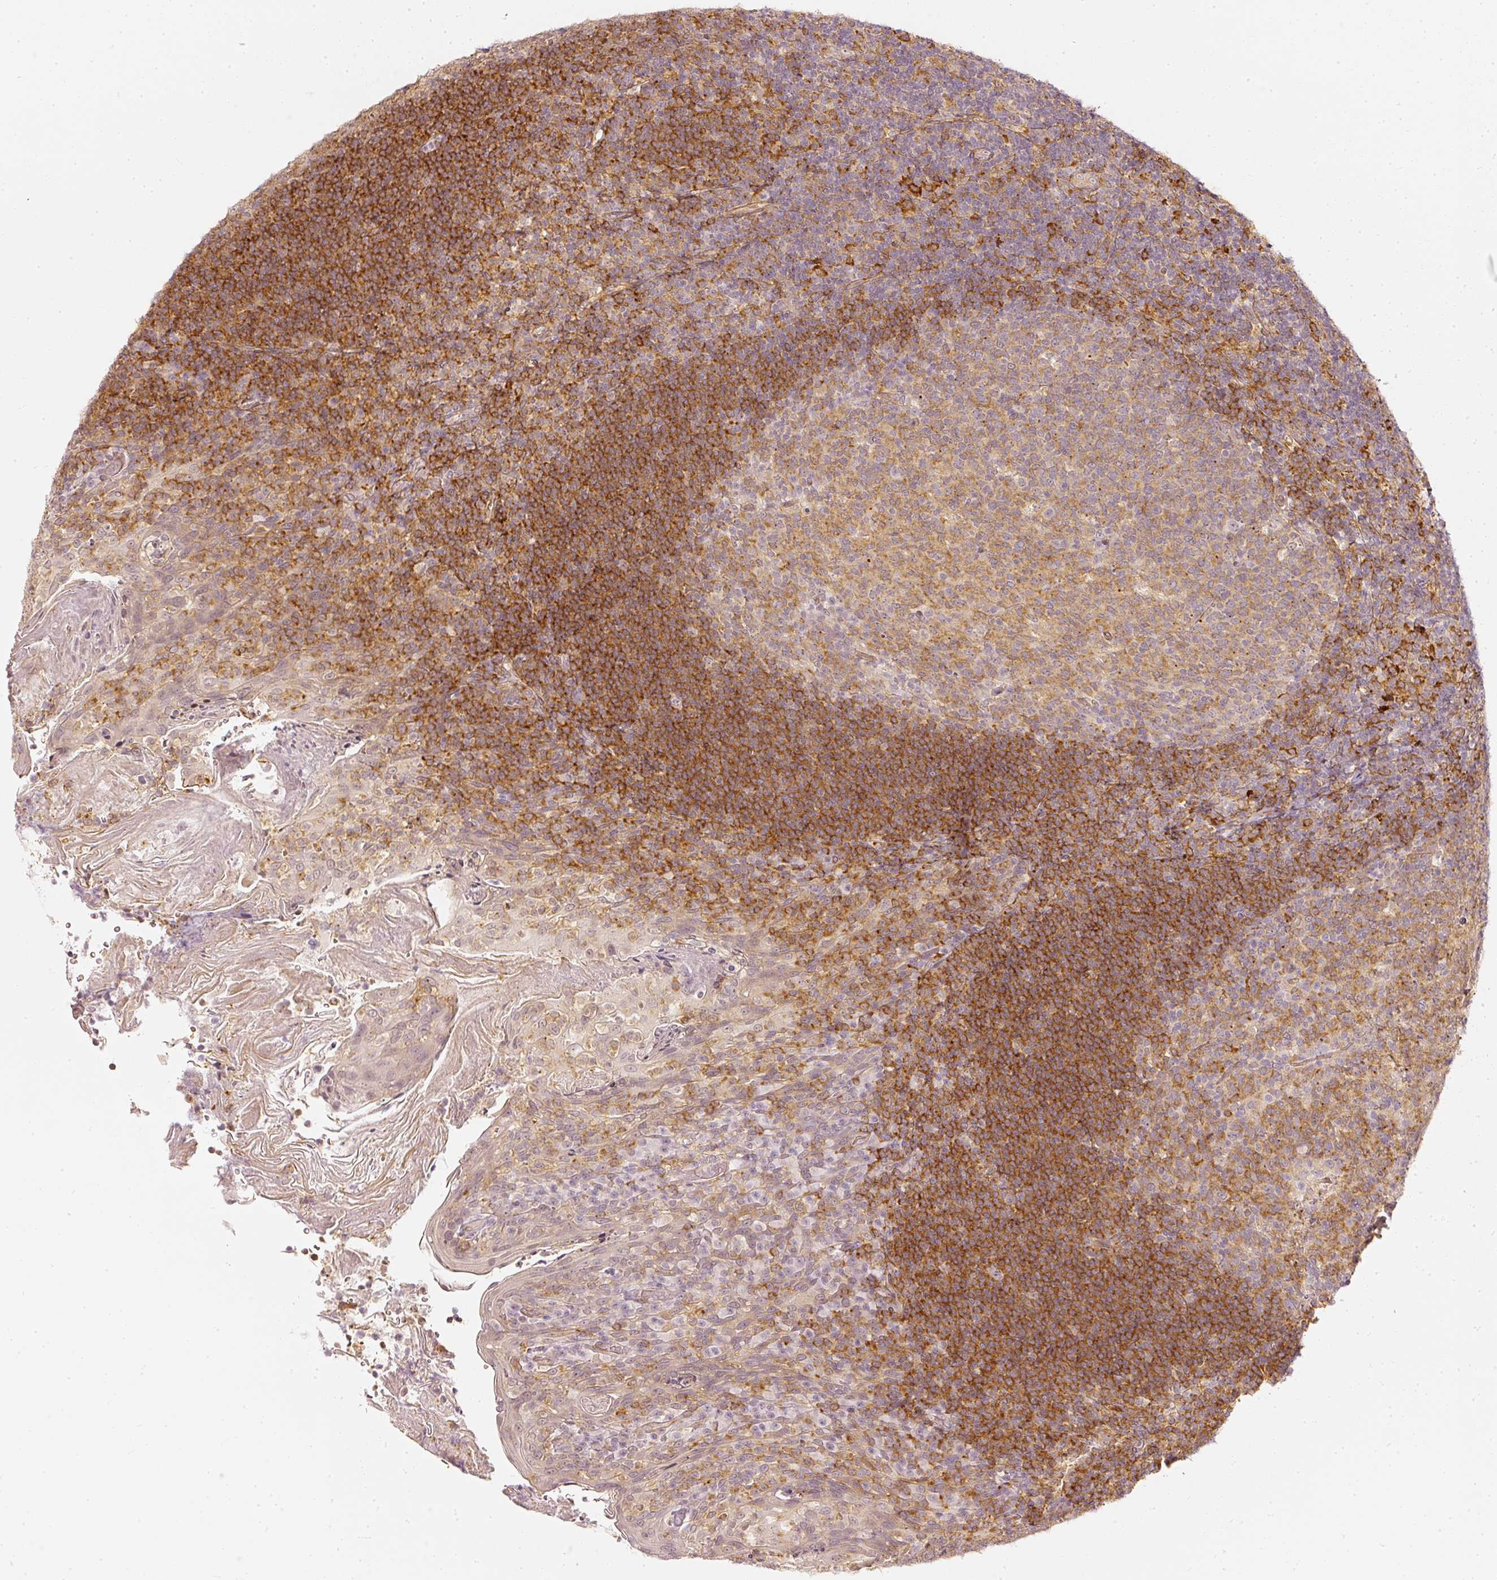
{"staining": {"intensity": "weak", "quantity": "25%-75%", "location": "cytoplasmic/membranous"}, "tissue": "tonsil", "cell_type": "Germinal center cells", "image_type": "normal", "snomed": [{"axis": "morphology", "description": "Normal tissue, NOS"}, {"axis": "topography", "description": "Tonsil"}], "caption": "An image of tonsil stained for a protein displays weak cytoplasmic/membranous brown staining in germinal center cells.", "gene": "DRD2", "patient": {"sex": "female", "age": 10}}